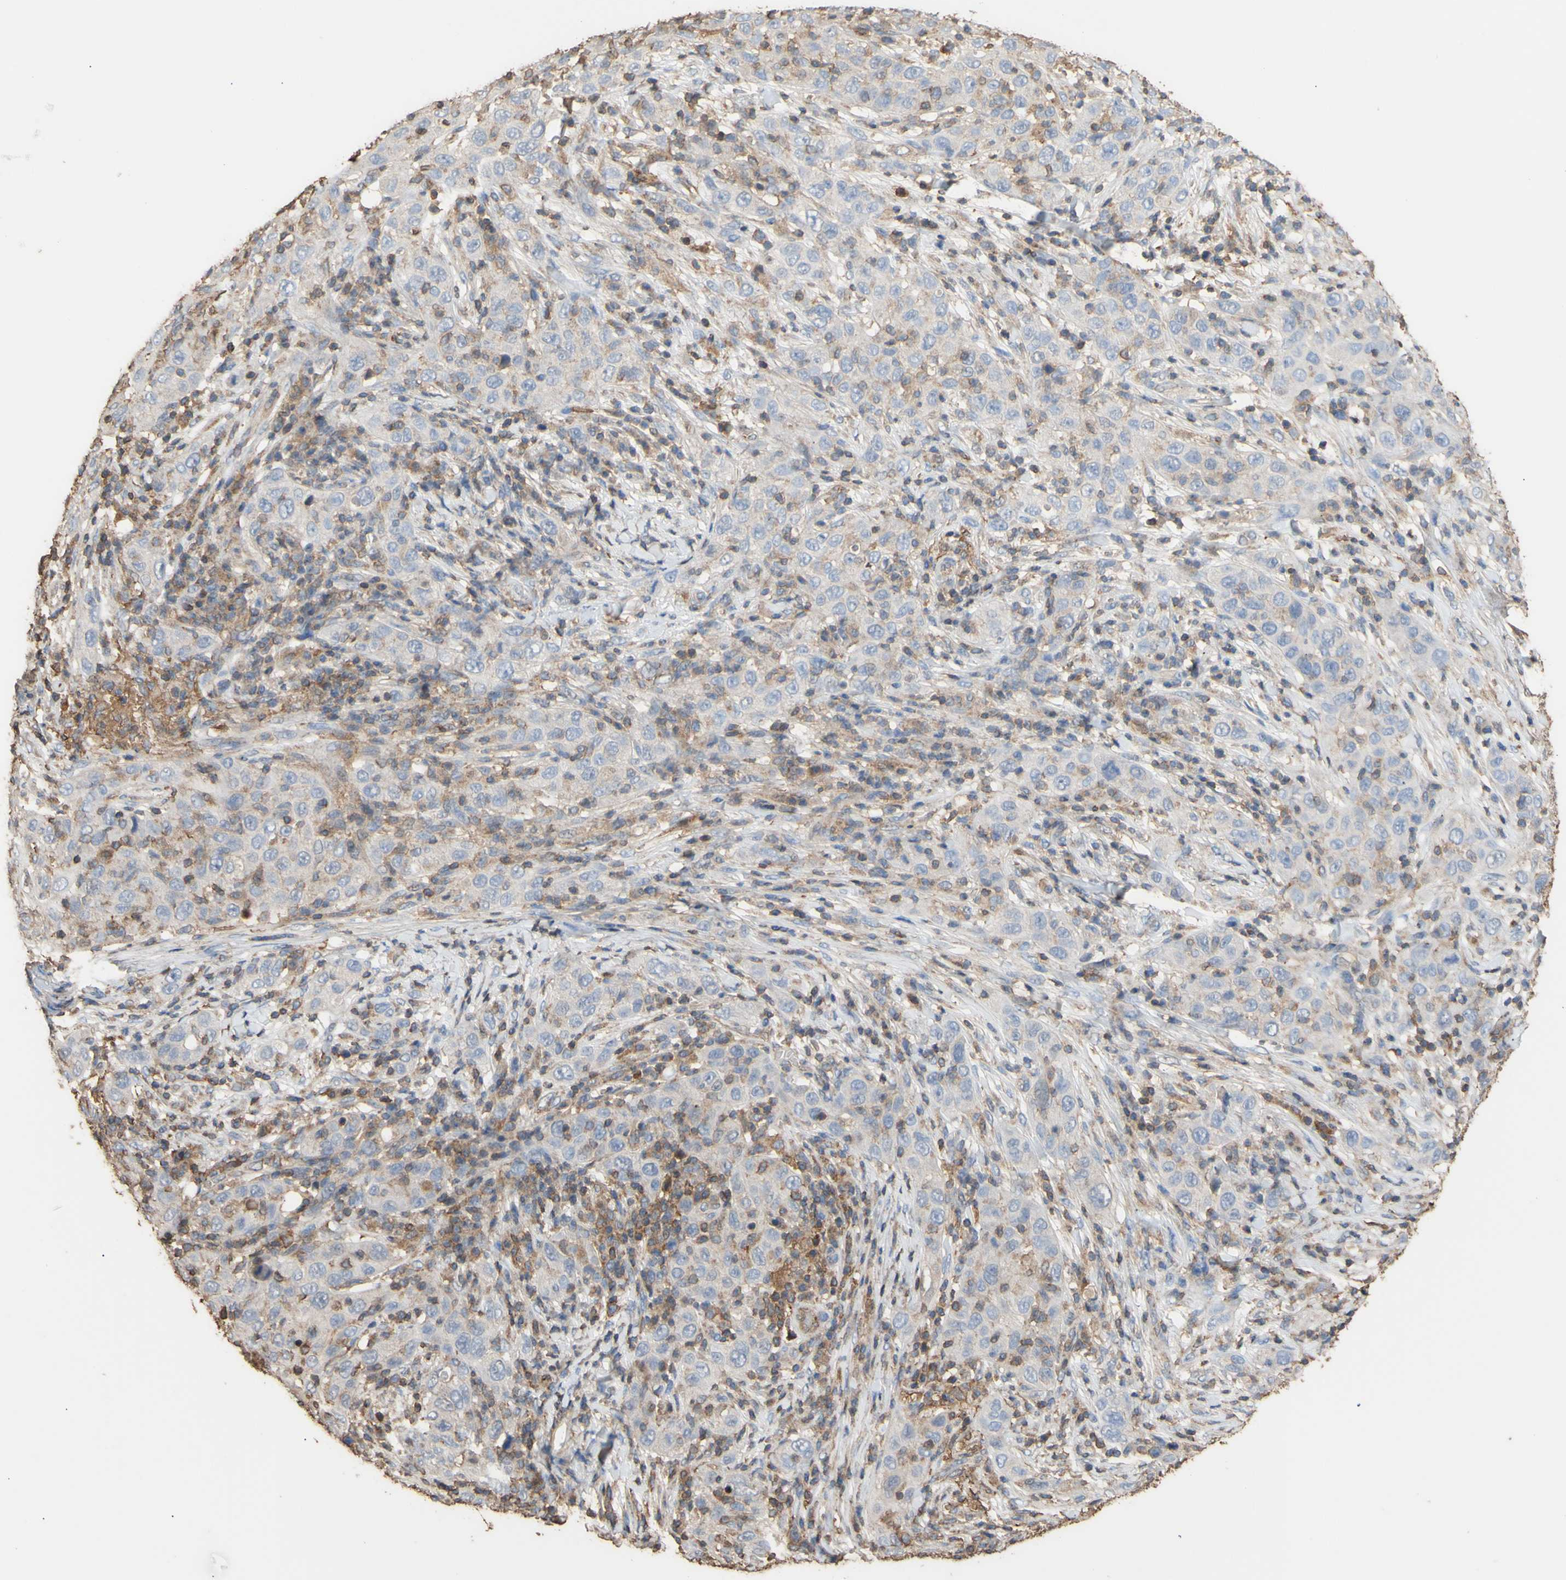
{"staining": {"intensity": "weak", "quantity": ">75%", "location": "cytoplasmic/membranous"}, "tissue": "skin cancer", "cell_type": "Tumor cells", "image_type": "cancer", "snomed": [{"axis": "morphology", "description": "Squamous cell carcinoma, NOS"}, {"axis": "topography", "description": "Skin"}], "caption": "IHC photomicrograph of neoplastic tissue: squamous cell carcinoma (skin) stained using immunohistochemistry (IHC) shows low levels of weak protein expression localized specifically in the cytoplasmic/membranous of tumor cells, appearing as a cytoplasmic/membranous brown color.", "gene": "ALDH9A1", "patient": {"sex": "female", "age": 88}}